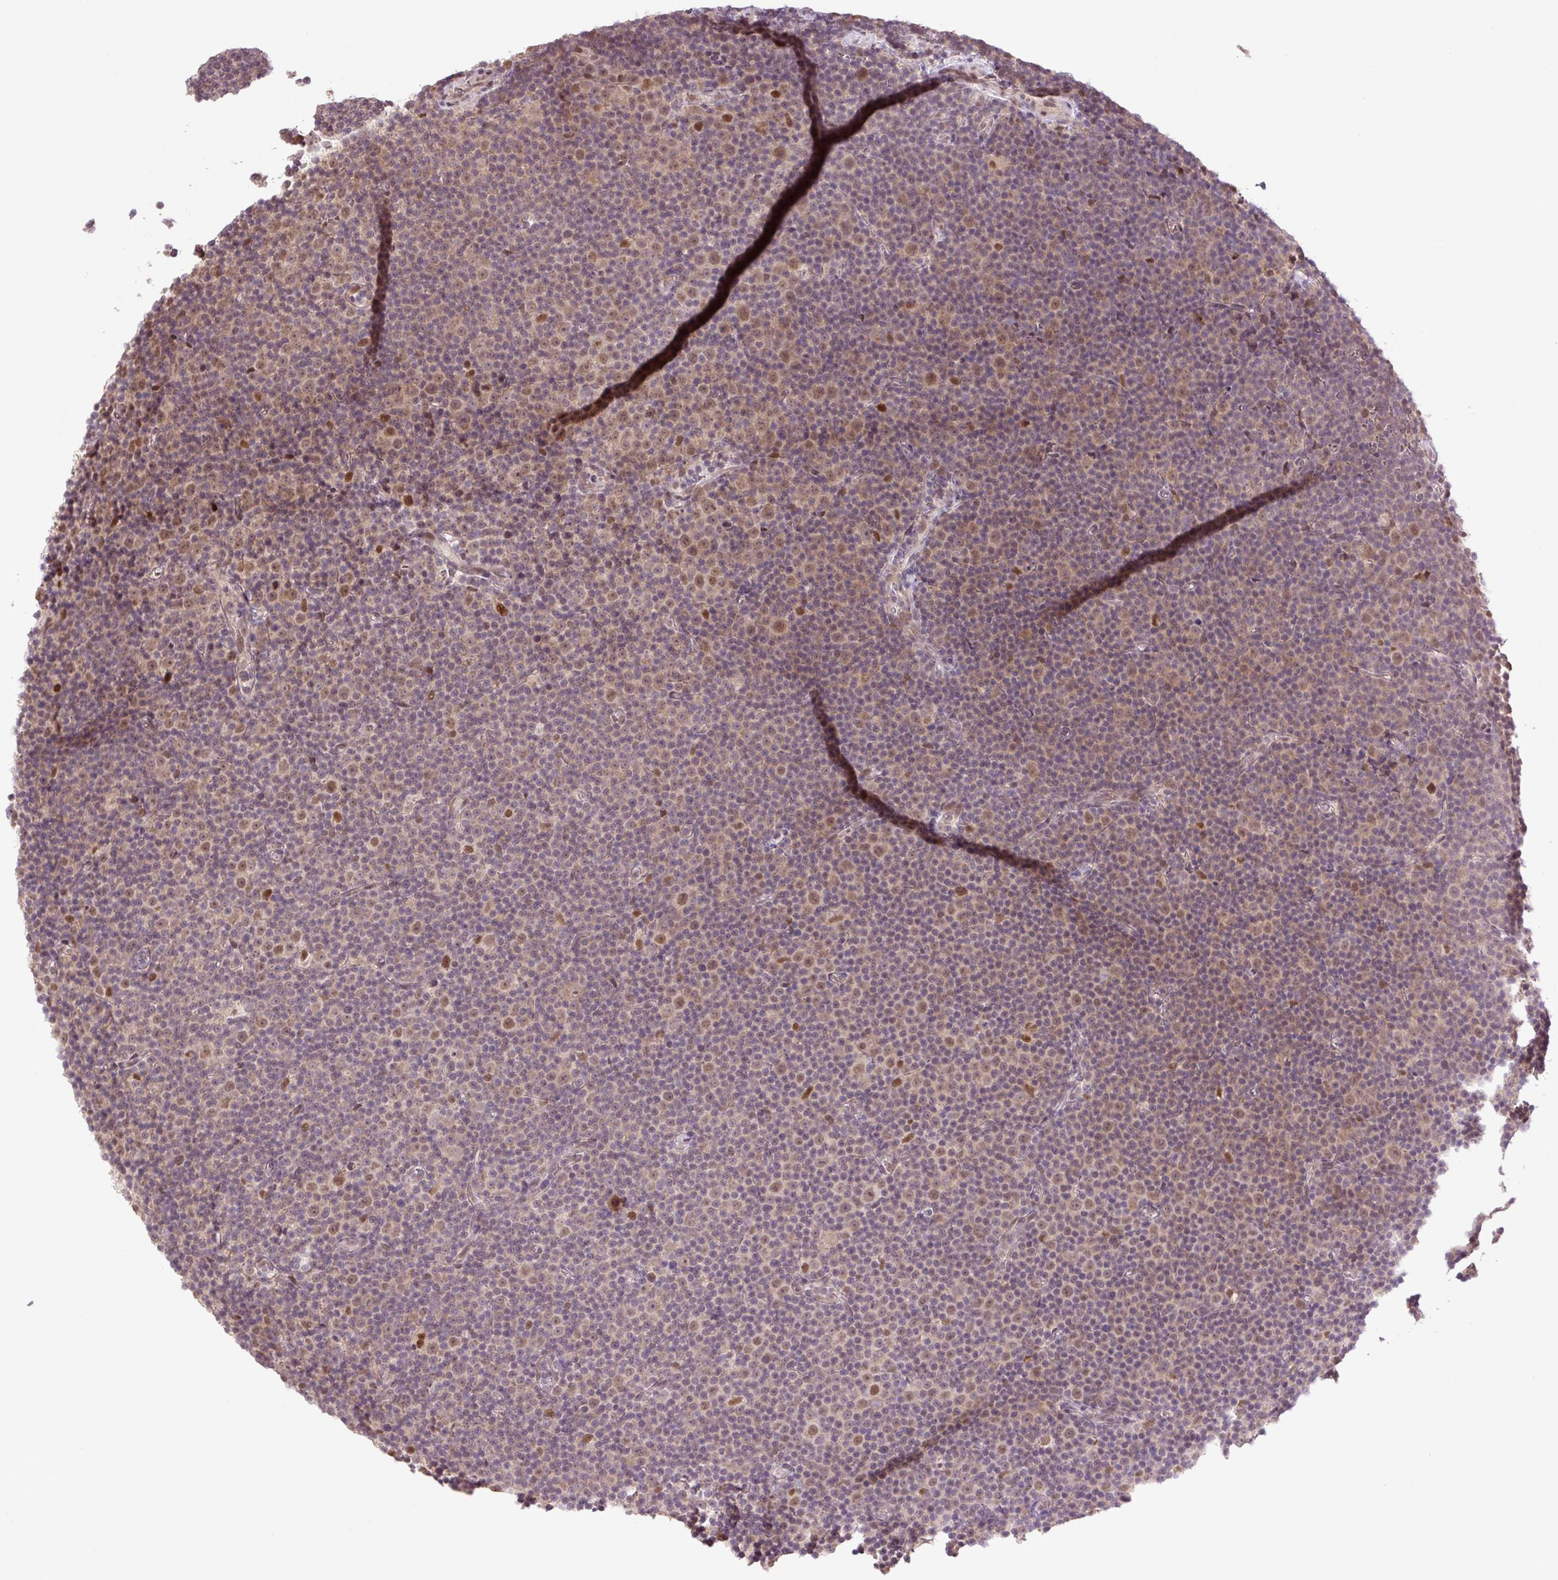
{"staining": {"intensity": "moderate", "quantity": "25%-75%", "location": "nuclear"}, "tissue": "lymphoma", "cell_type": "Tumor cells", "image_type": "cancer", "snomed": [{"axis": "morphology", "description": "Malignant lymphoma, non-Hodgkin's type, Low grade"}, {"axis": "topography", "description": "Lymph node"}], "caption": "Protein expression analysis of lymphoma shows moderate nuclear expression in approximately 25%-75% of tumor cells.", "gene": "KPNA1", "patient": {"sex": "female", "age": 67}}